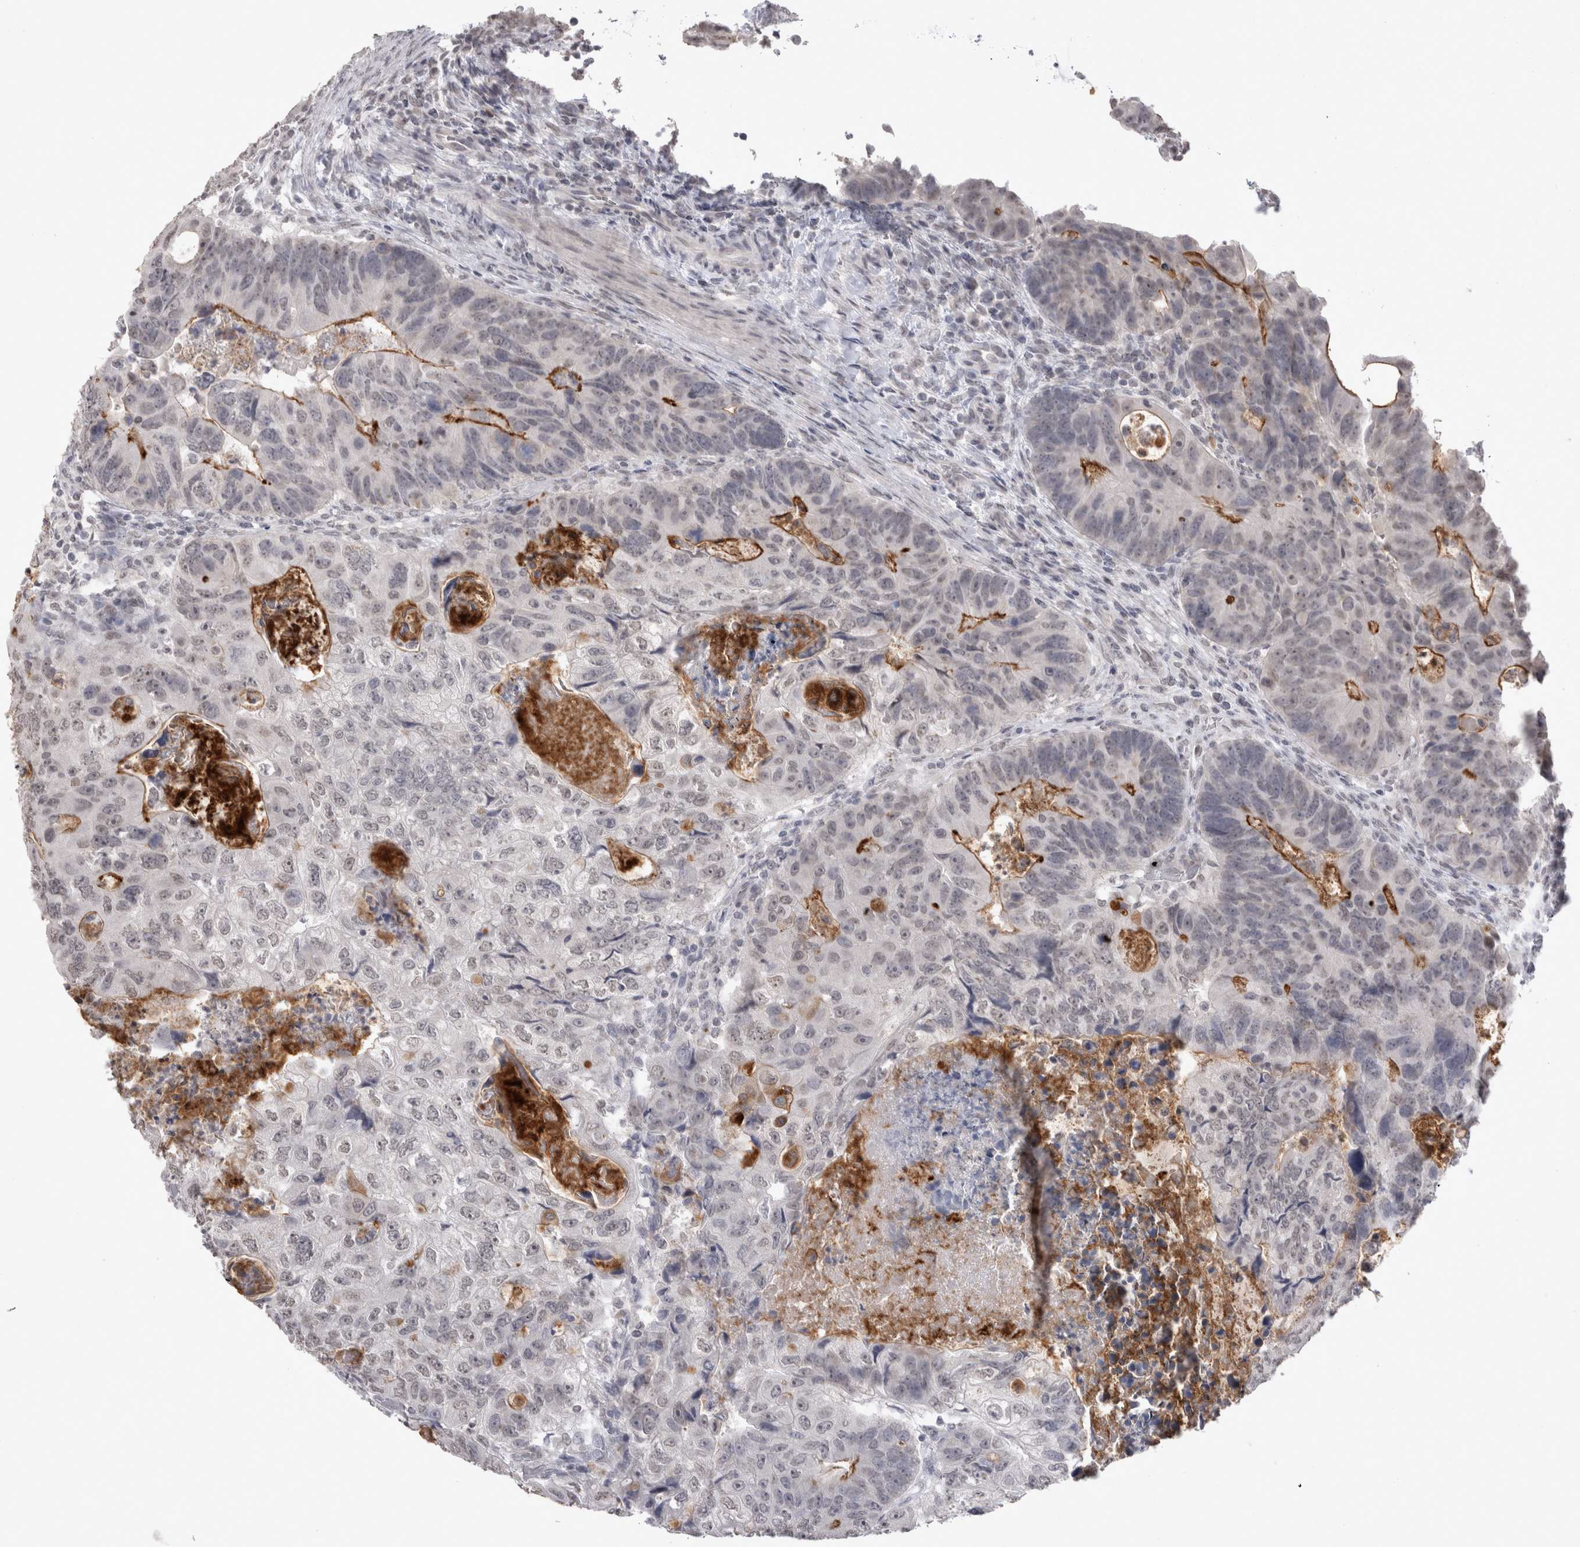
{"staining": {"intensity": "moderate", "quantity": "<25%", "location": "cytoplasmic/membranous"}, "tissue": "colorectal cancer", "cell_type": "Tumor cells", "image_type": "cancer", "snomed": [{"axis": "morphology", "description": "Adenocarcinoma, NOS"}, {"axis": "topography", "description": "Rectum"}], "caption": "This photomicrograph displays colorectal adenocarcinoma stained with immunohistochemistry (IHC) to label a protein in brown. The cytoplasmic/membranous of tumor cells show moderate positivity for the protein. Nuclei are counter-stained blue.", "gene": "DDX4", "patient": {"sex": "male", "age": 59}}